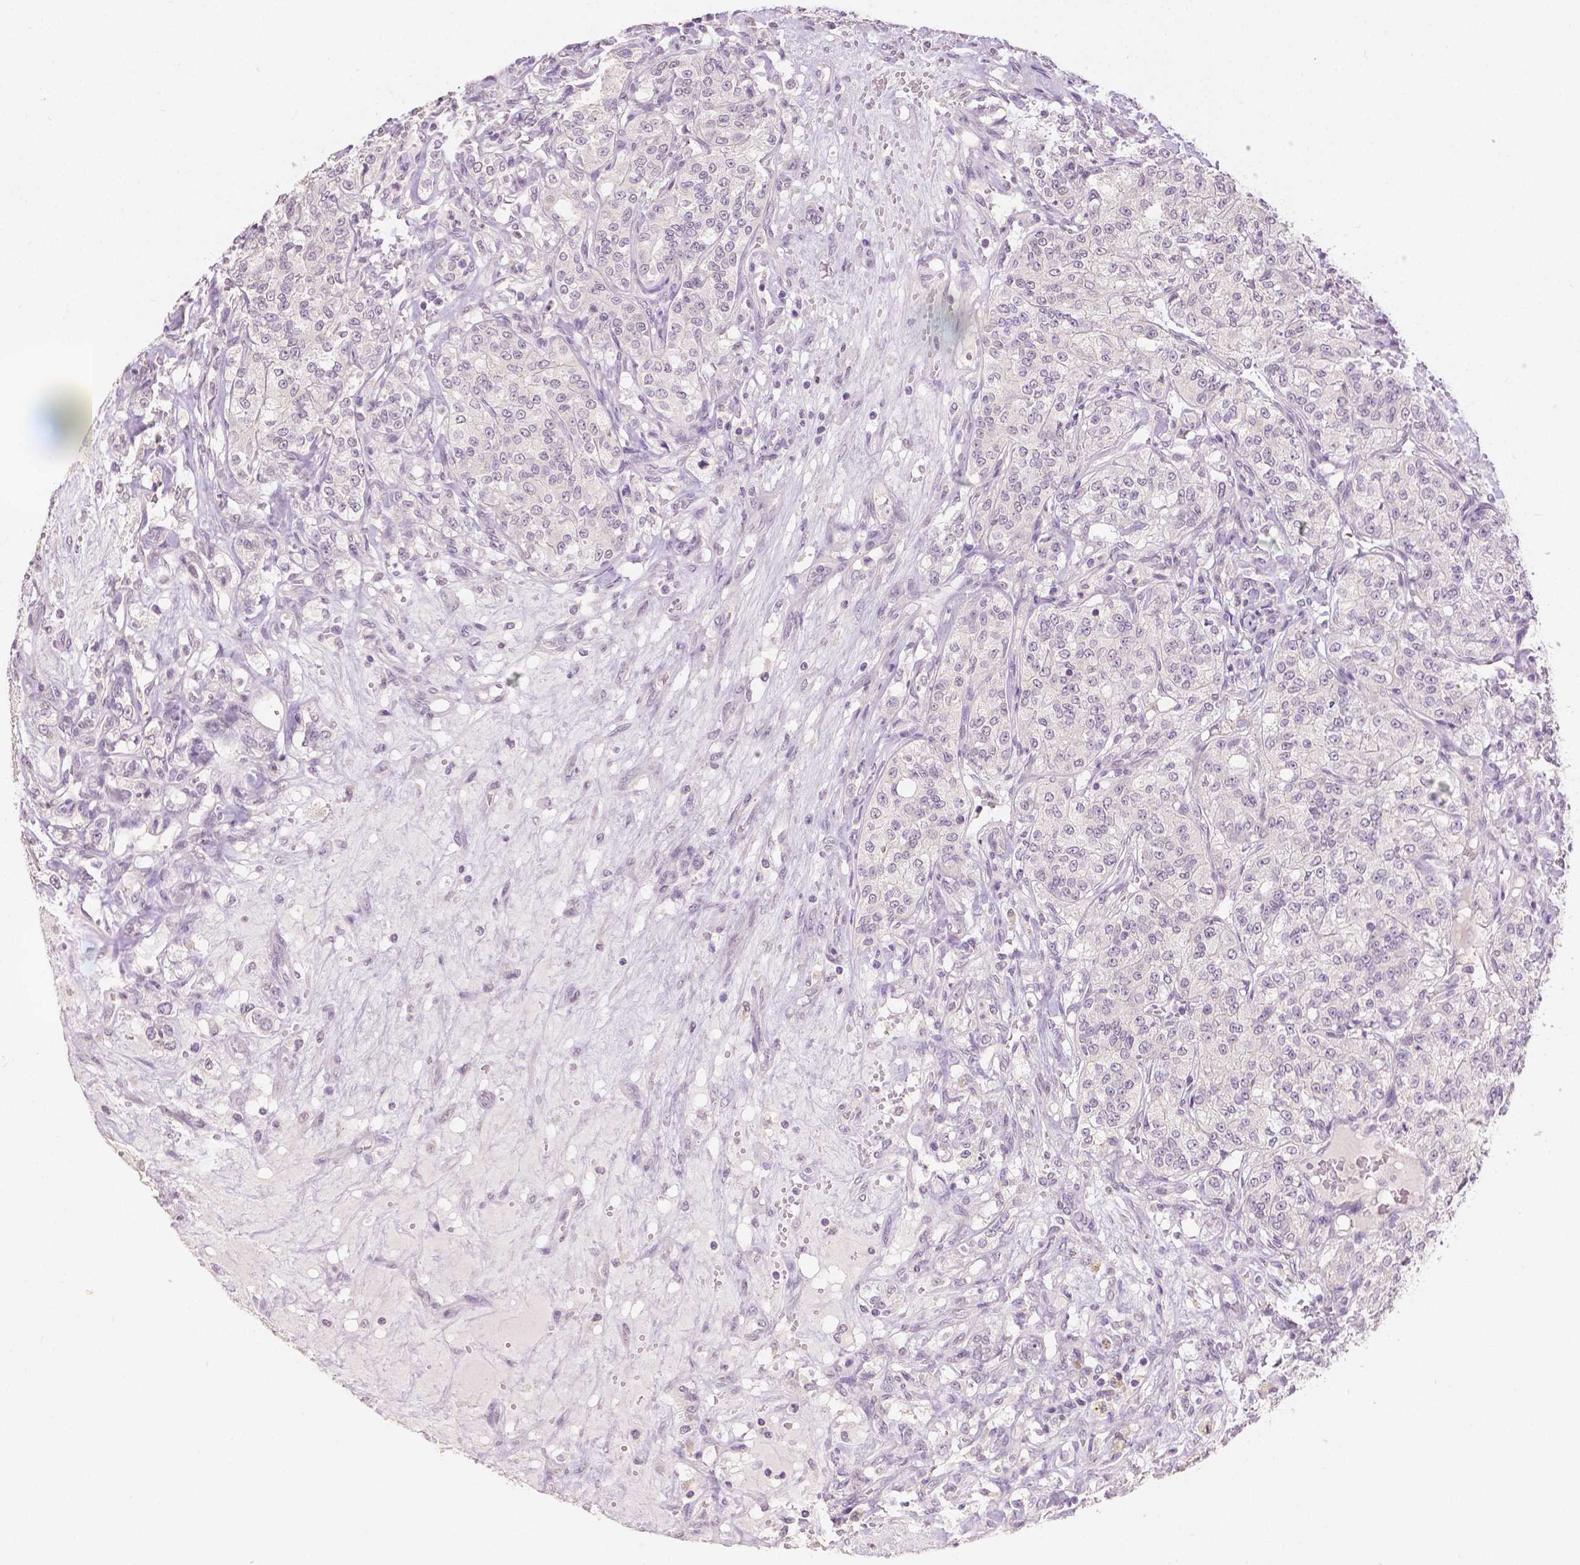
{"staining": {"intensity": "negative", "quantity": "none", "location": "none"}, "tissue": "renal cancer", "cell_type": "Tumor cells", "image_type": "cancer", "snomed": [{"axis": "morphology", "description": "Adenocarcinoma, NOS"}, {"axis": "topography", "description": "Kidney"}], "caption": "An image of renal adenocarcinoma stained for a protein exhibits no brown staining in tumor cells.", "gene": "TGM1", "patient": {"sex": "female", "age": 63}}